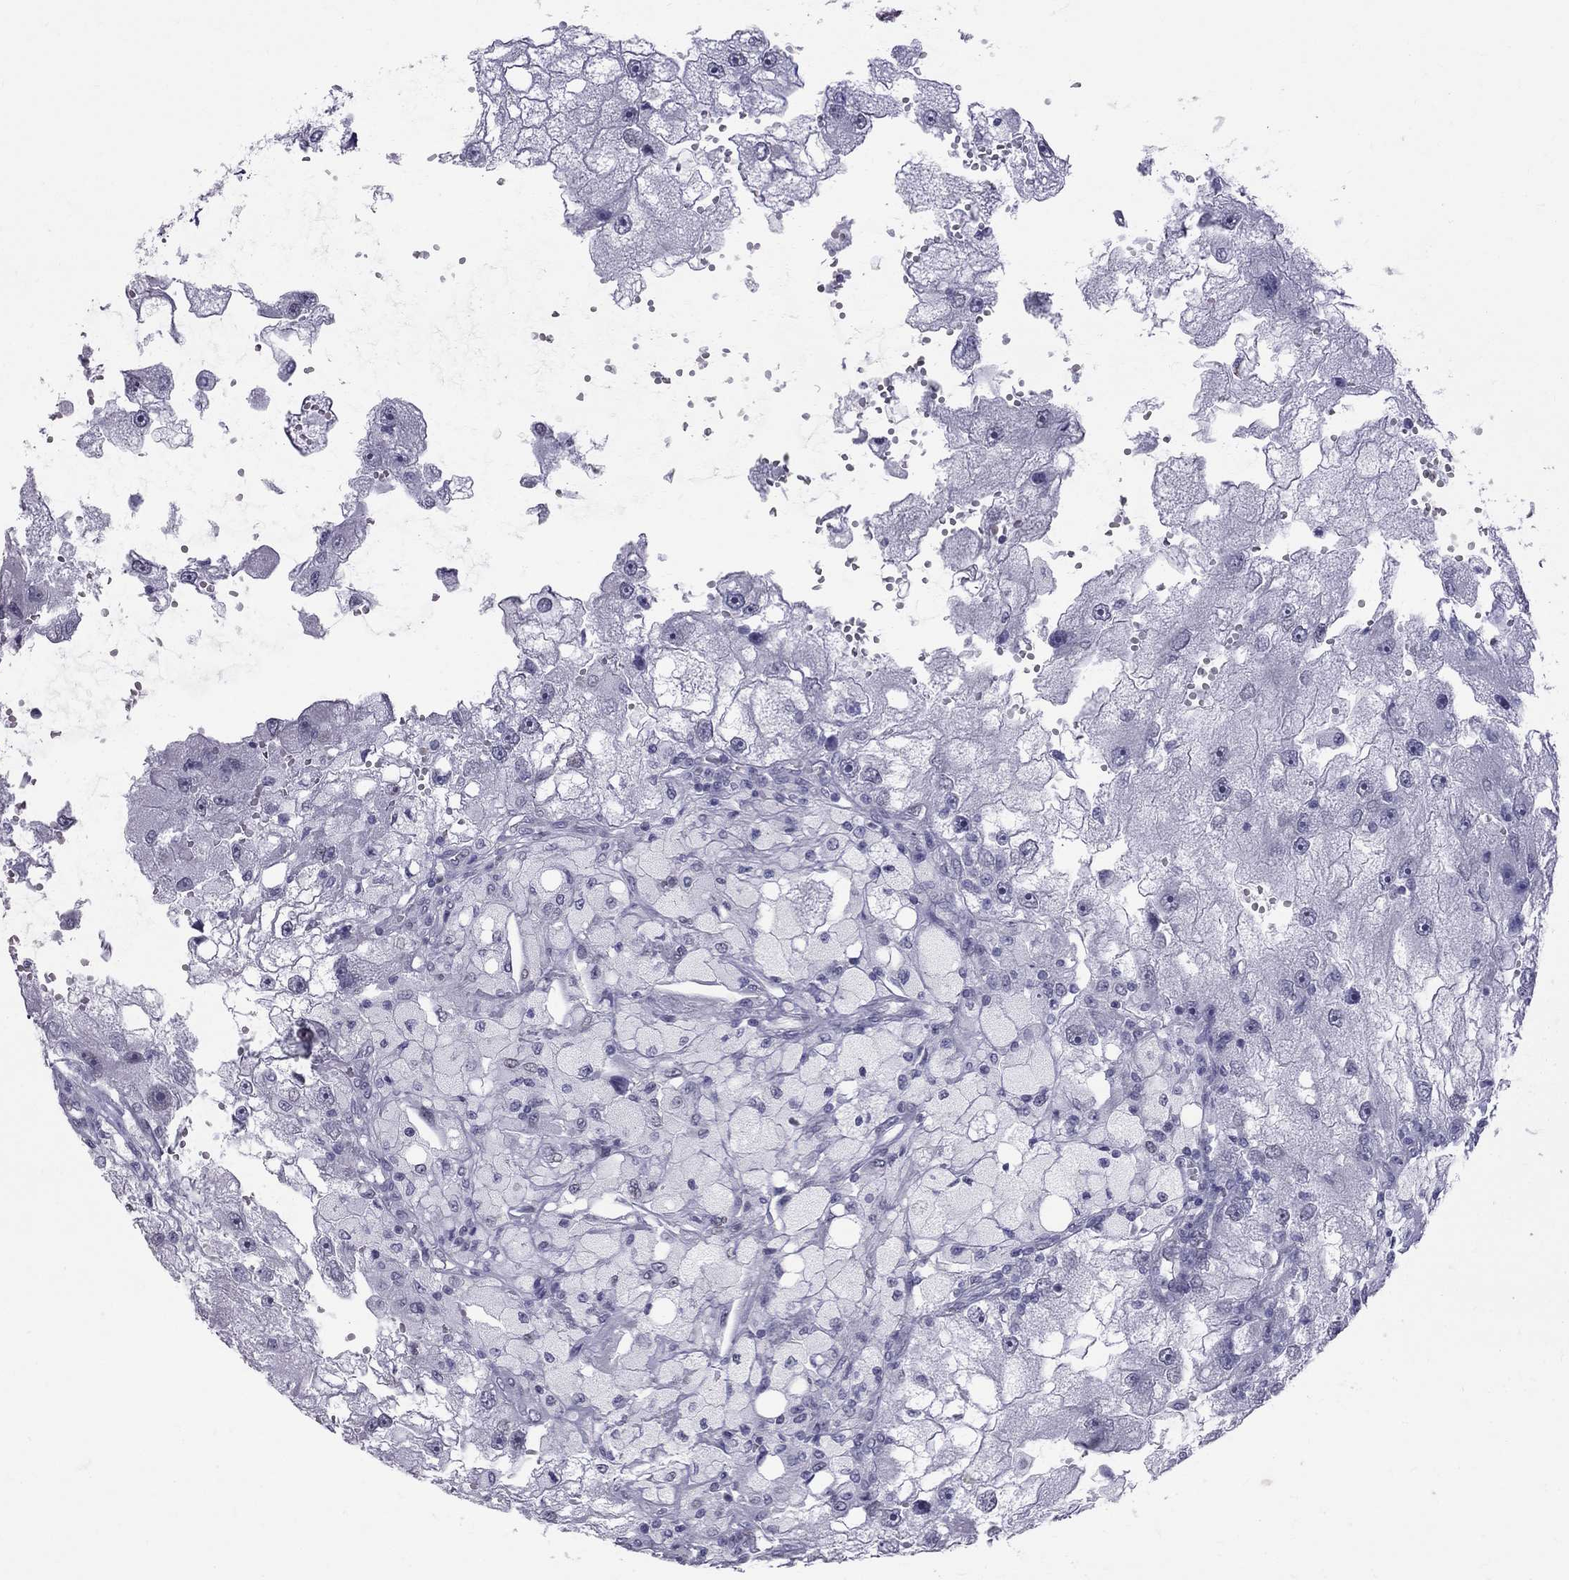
{"staining": {"intensity": "negative", "quantity": "none", "location": "none"}, "tissue": "renal cancer", "cell_type": "Tumor cells", "image_type": "cancer", "snomed": [{"axis": "morphology", "description": "Adenocarcinoma, NOS"}, {"axis": "topography", "description": "Kidney"}], "caption": "There is no significant positivity in tumor cells of renal cancer (adenocarcinoma). The staining is performed using DAB brown chromogen with nuclei counter-stained in using hematoxylin.", "gene": "MUC15", "patient": {"sex": "male", "age": 63}}